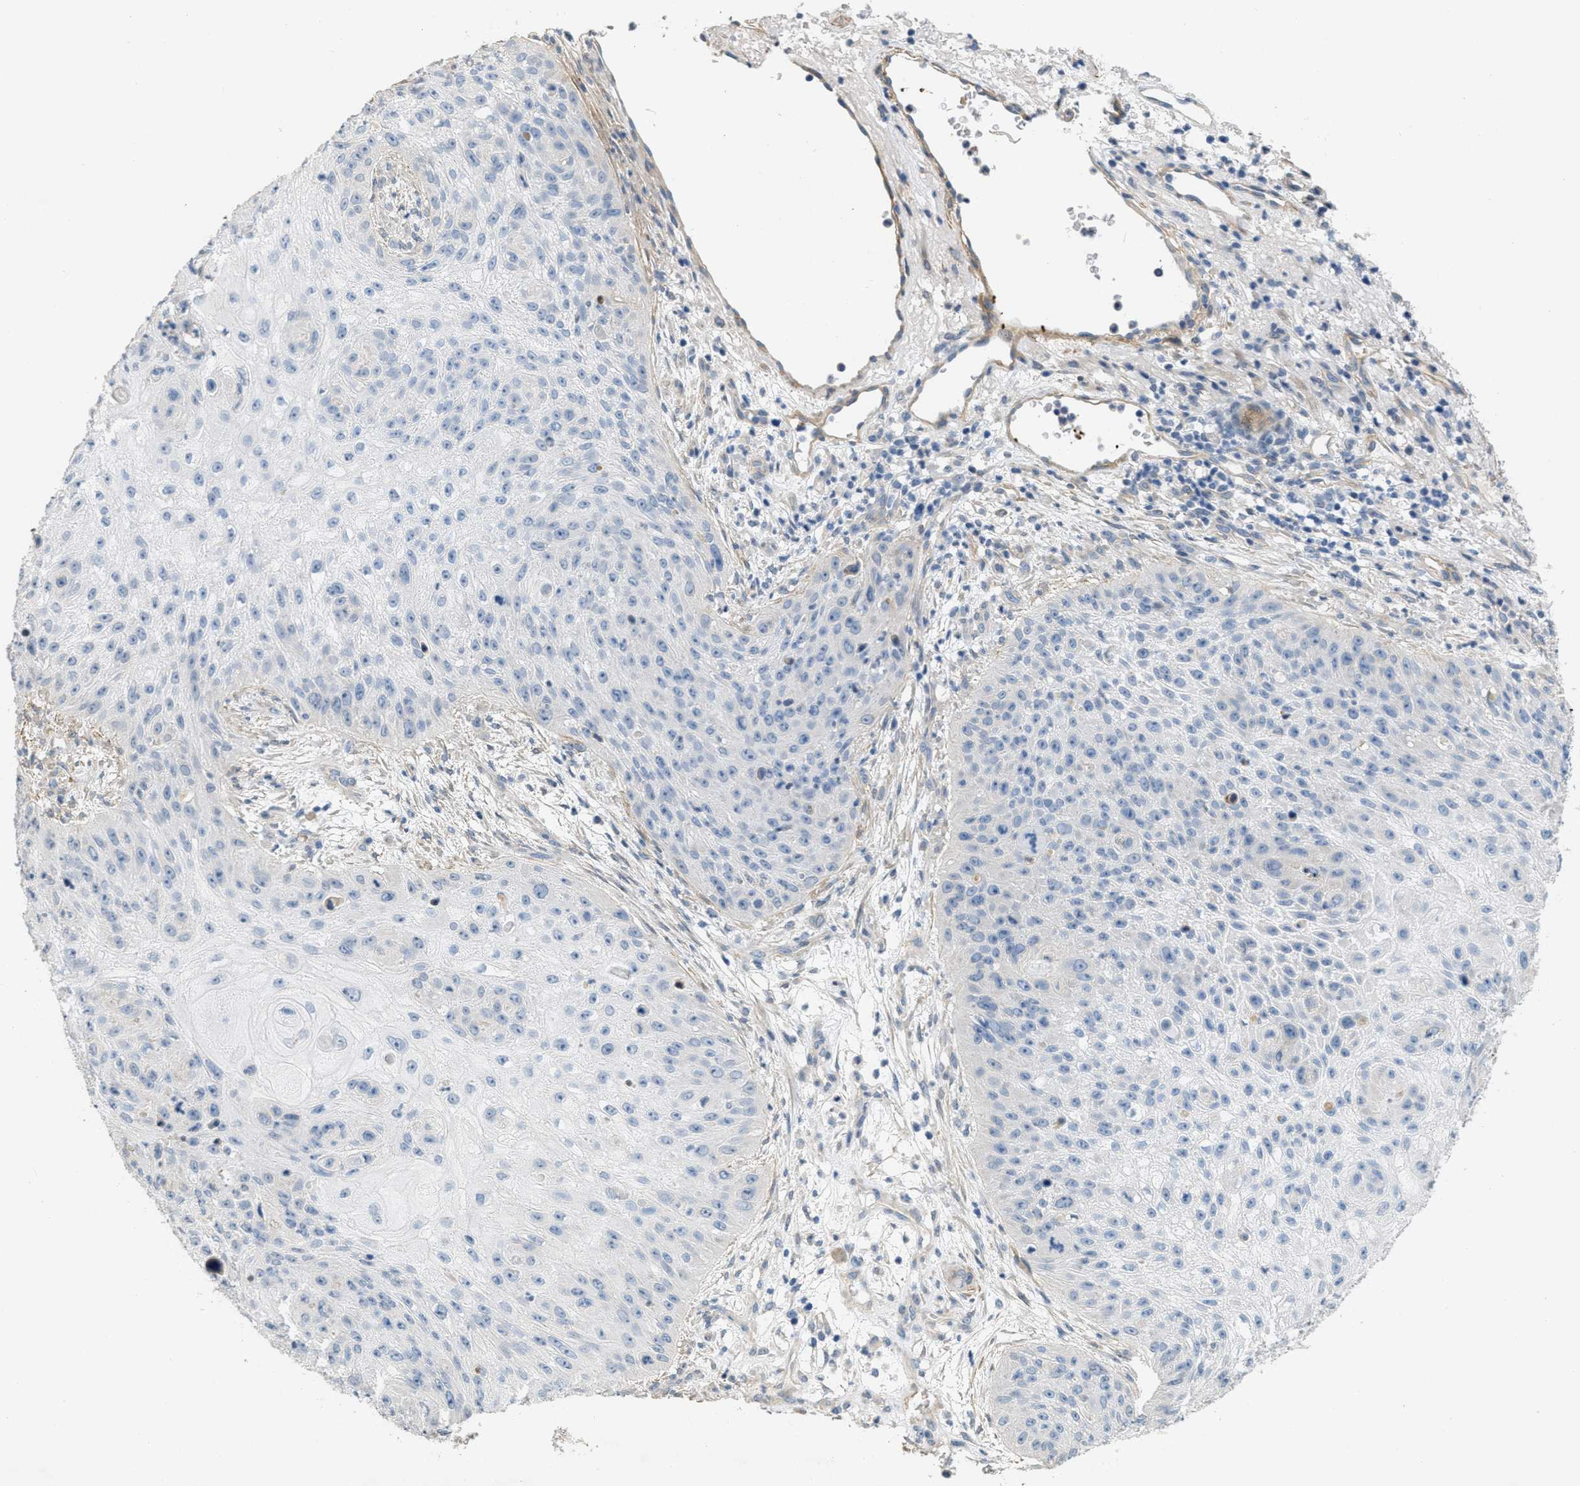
{"staining": {"intensity": "negative", "quantity": "none", "location": "none"}, "tissue": "skin cancer", "cell_type": "Tumor cells", "image_type": "cancer", "snomed": [{"axis": "morphology", "description": "Squamous cell carcinoma, NOS"}, {"axis": "topography", "description": "Skin"}], "caption": "Photomicrograph shows no protein staining in tumor cells of skin cancer (squamous cell carcinoma) tissue.", "gene": "MRS2", "patient": {"sex": "female", "age": 80}}